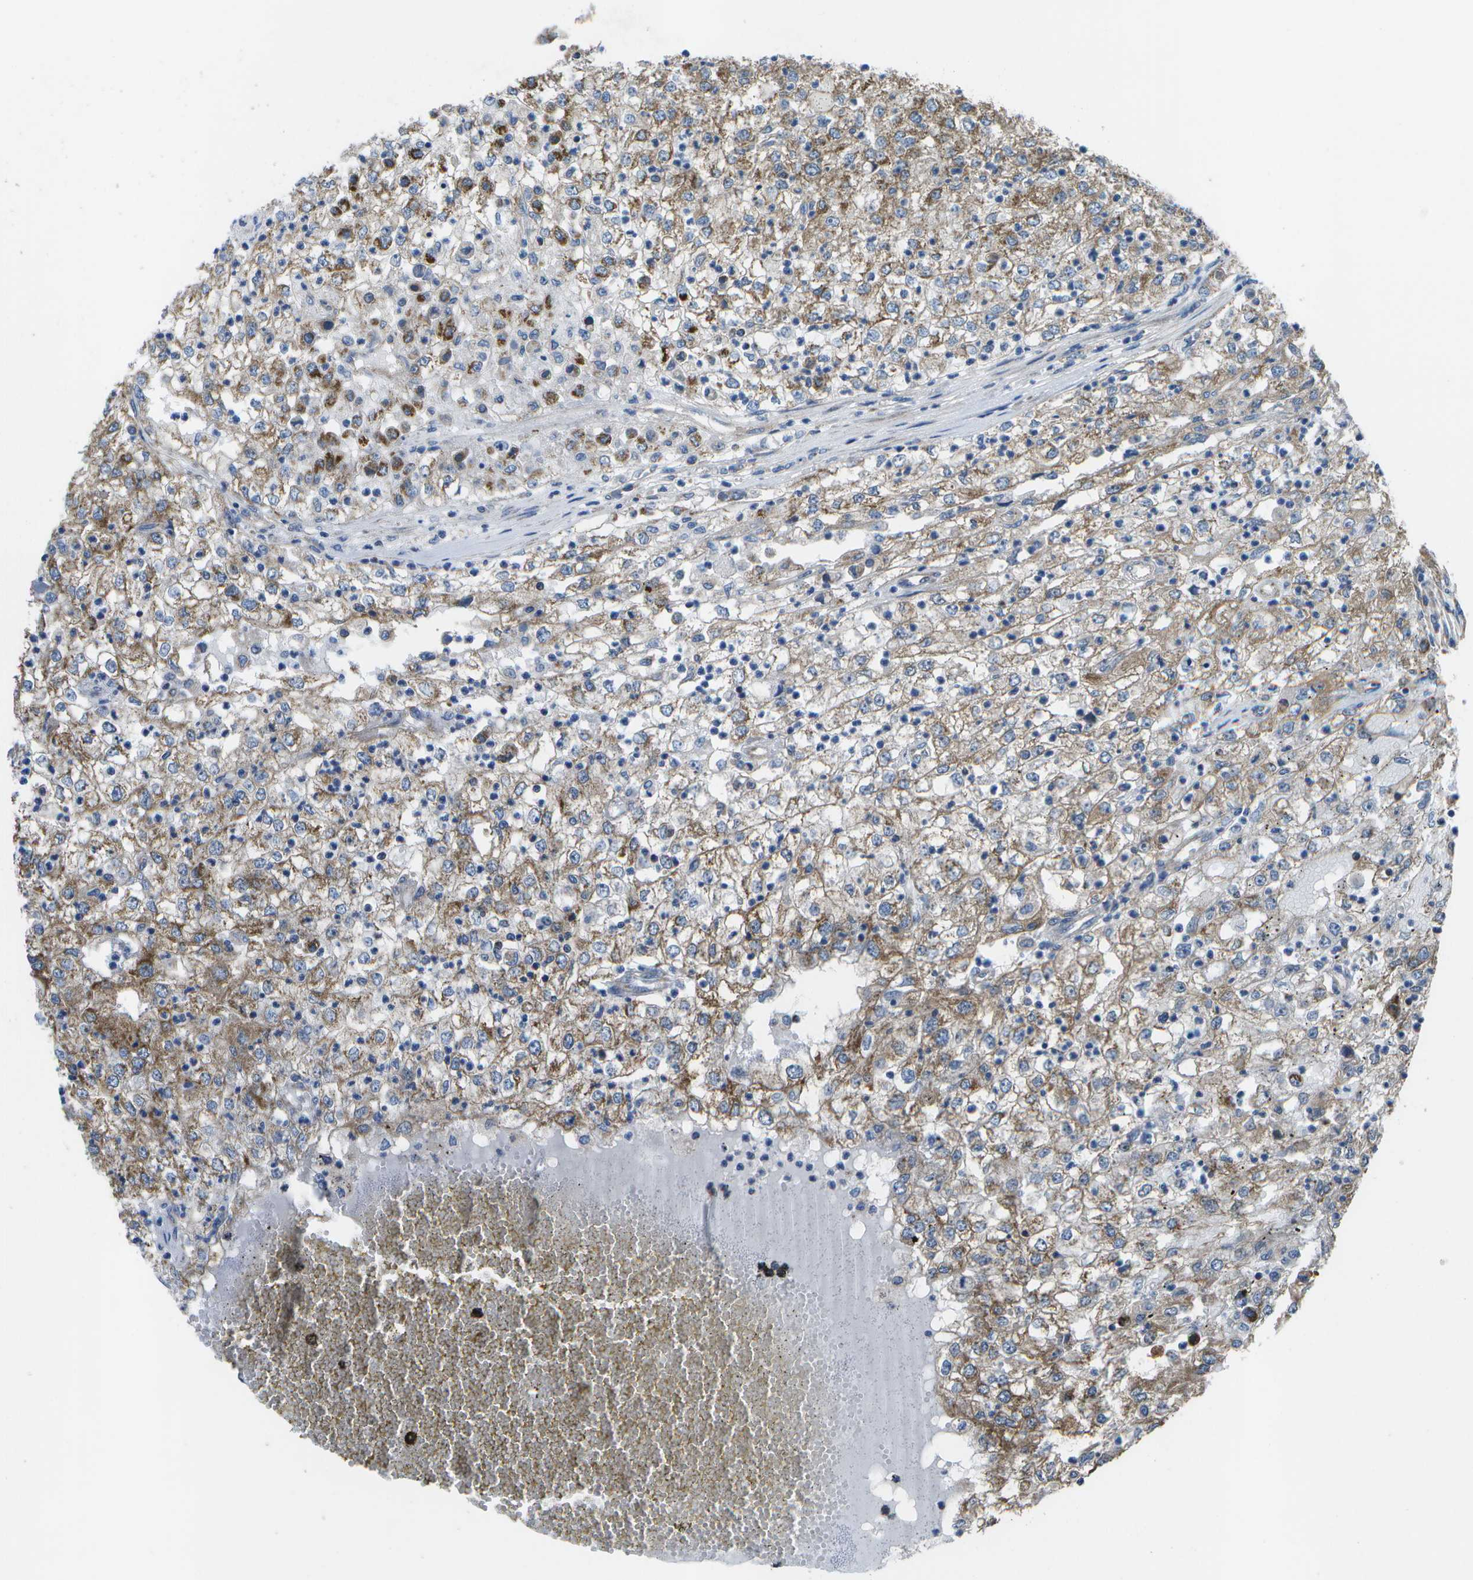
{"staining": {"intensity": "moderate", "quantity": ">75%", "location": "cytoplasmic/membranous"}, "tissue": "renal cancer", "cell_type": "Tumor cells", "image_type": "cancer", "snomed": [{"axis": "morphology", "description": "Adenocarcinoma, NOS"}, {"axis": "topography", "description": "Kidney"}], "caption": "Renal cancer (adenocarcinoma) was stained to show a protein in brown. There is medium levels of moderate cytoplasmic/membranous expression in approximately >75% of tumor cells.", "gene": "MVK", "patient": {"sex": "female", "age": 54}}